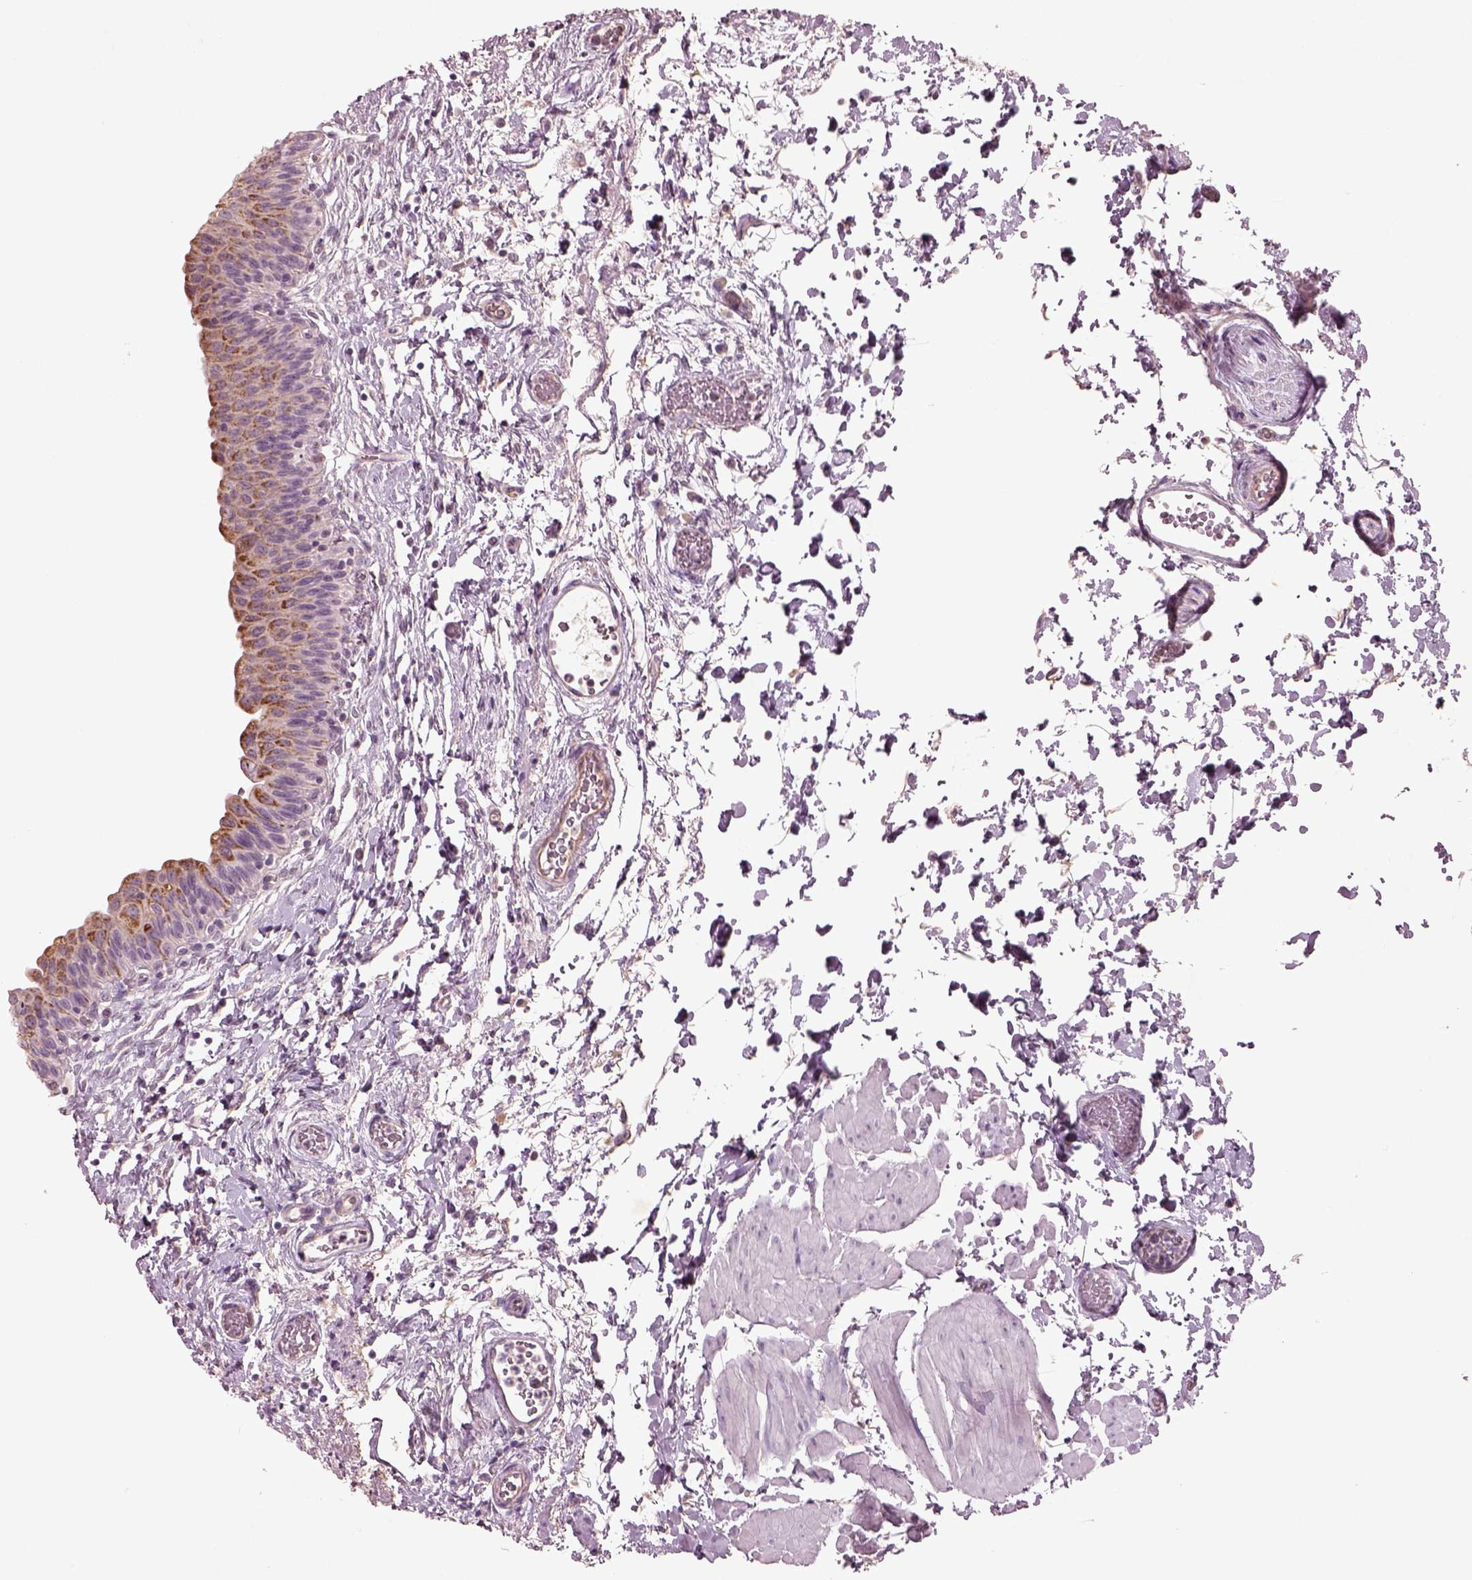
{"staining": {"intensity": "moderate", "quantity": "25%-75%", "location": "cytoplasmic/membranous"}, "tissue": "urinary bladder", "cell_type": "Urothelial cells", "image_type": "normal", "snomed": [{"axis": "morphology", "description": "Normal tissue, NOS"}, {"axis": "topography", "description": "Urinary bladder"}], "caption": "IHC staining of normal urinary bladder, which reveals medium levels of moderate cytoplasmic/membranous positivity in about 25%-75% of urothelial cells indicating moderate cytoplasmic/membranous protein staining. The staining was performed using DAB (3,3'-diaminobenzidine) (brown) for protein detection and nuclei were counterstained in hematoxylin (blue).", "gene": "DUOXA2", "patient": {"sex": "male", "age": 56}}